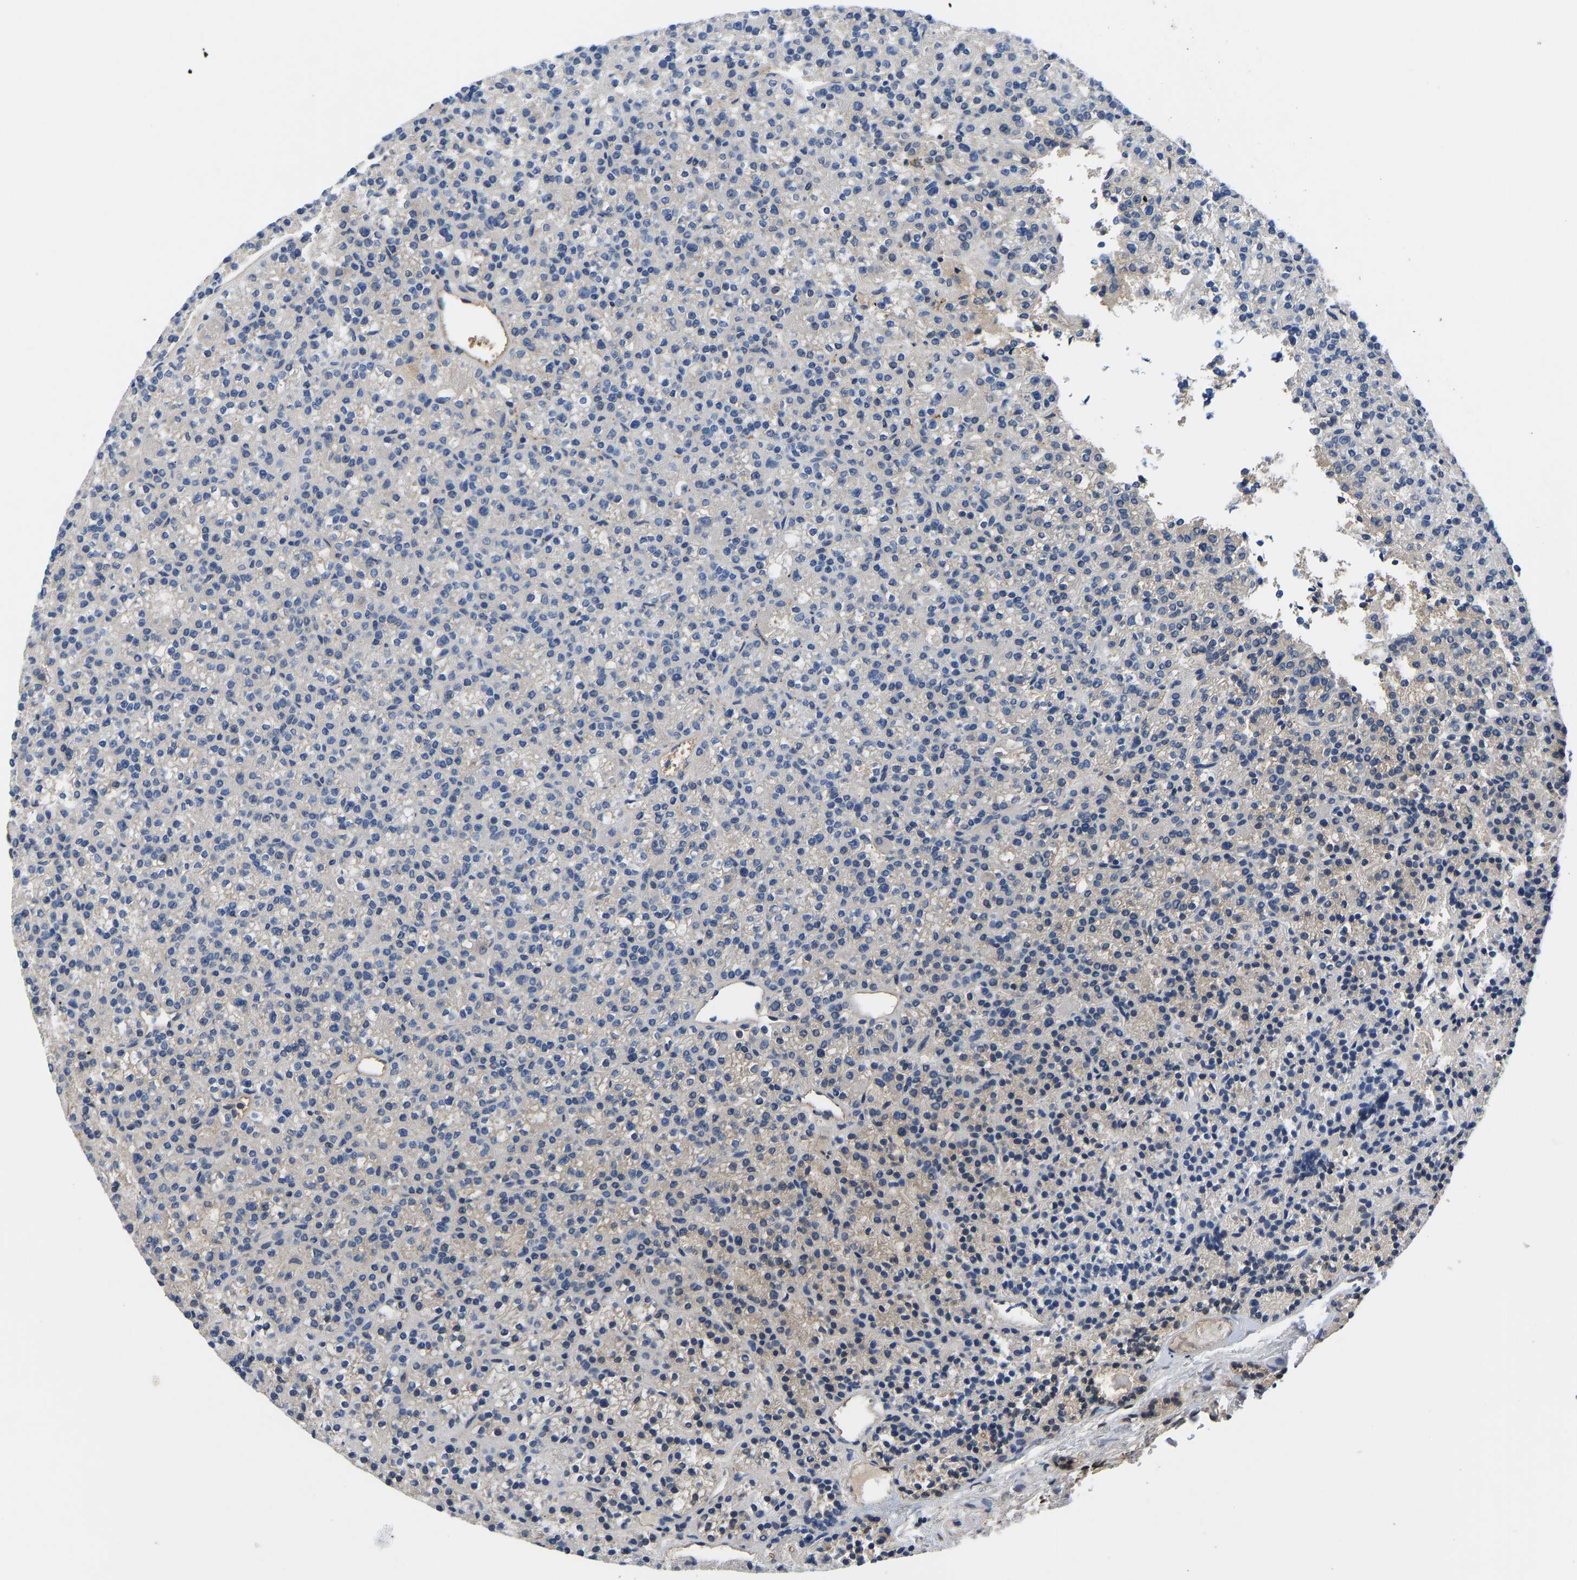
{"staining": {"intensity": "moderate", "quantity": "<25%", "location": "cytoplasmic/membranous"}, "tissue": "parathyroid gland", "cell_type": "Glandular cells", "image_type": "normal", "snomed": [{"axis": "morphology", "description": "Normal tissue, NOS"}, {"axis": "morphology", "description": "Adenoma, NOS"}, {"axis": "topography", "description": "Parathyroid gland"}], "caption": "Protein expression analysis of benign parathyroid gland reveals moderate cytoplasmic/membranous positivity in approximately <25% of glandular cells. The staining was performed using DAB (3,3'-diaminobenzidine) to visualize the protein expression in brown, while the nuclei were stained in blue with hematoxylin (Magnification: 20x).", "gene": "HSPG2", "patient": {"sex": "female", "age": 64}}